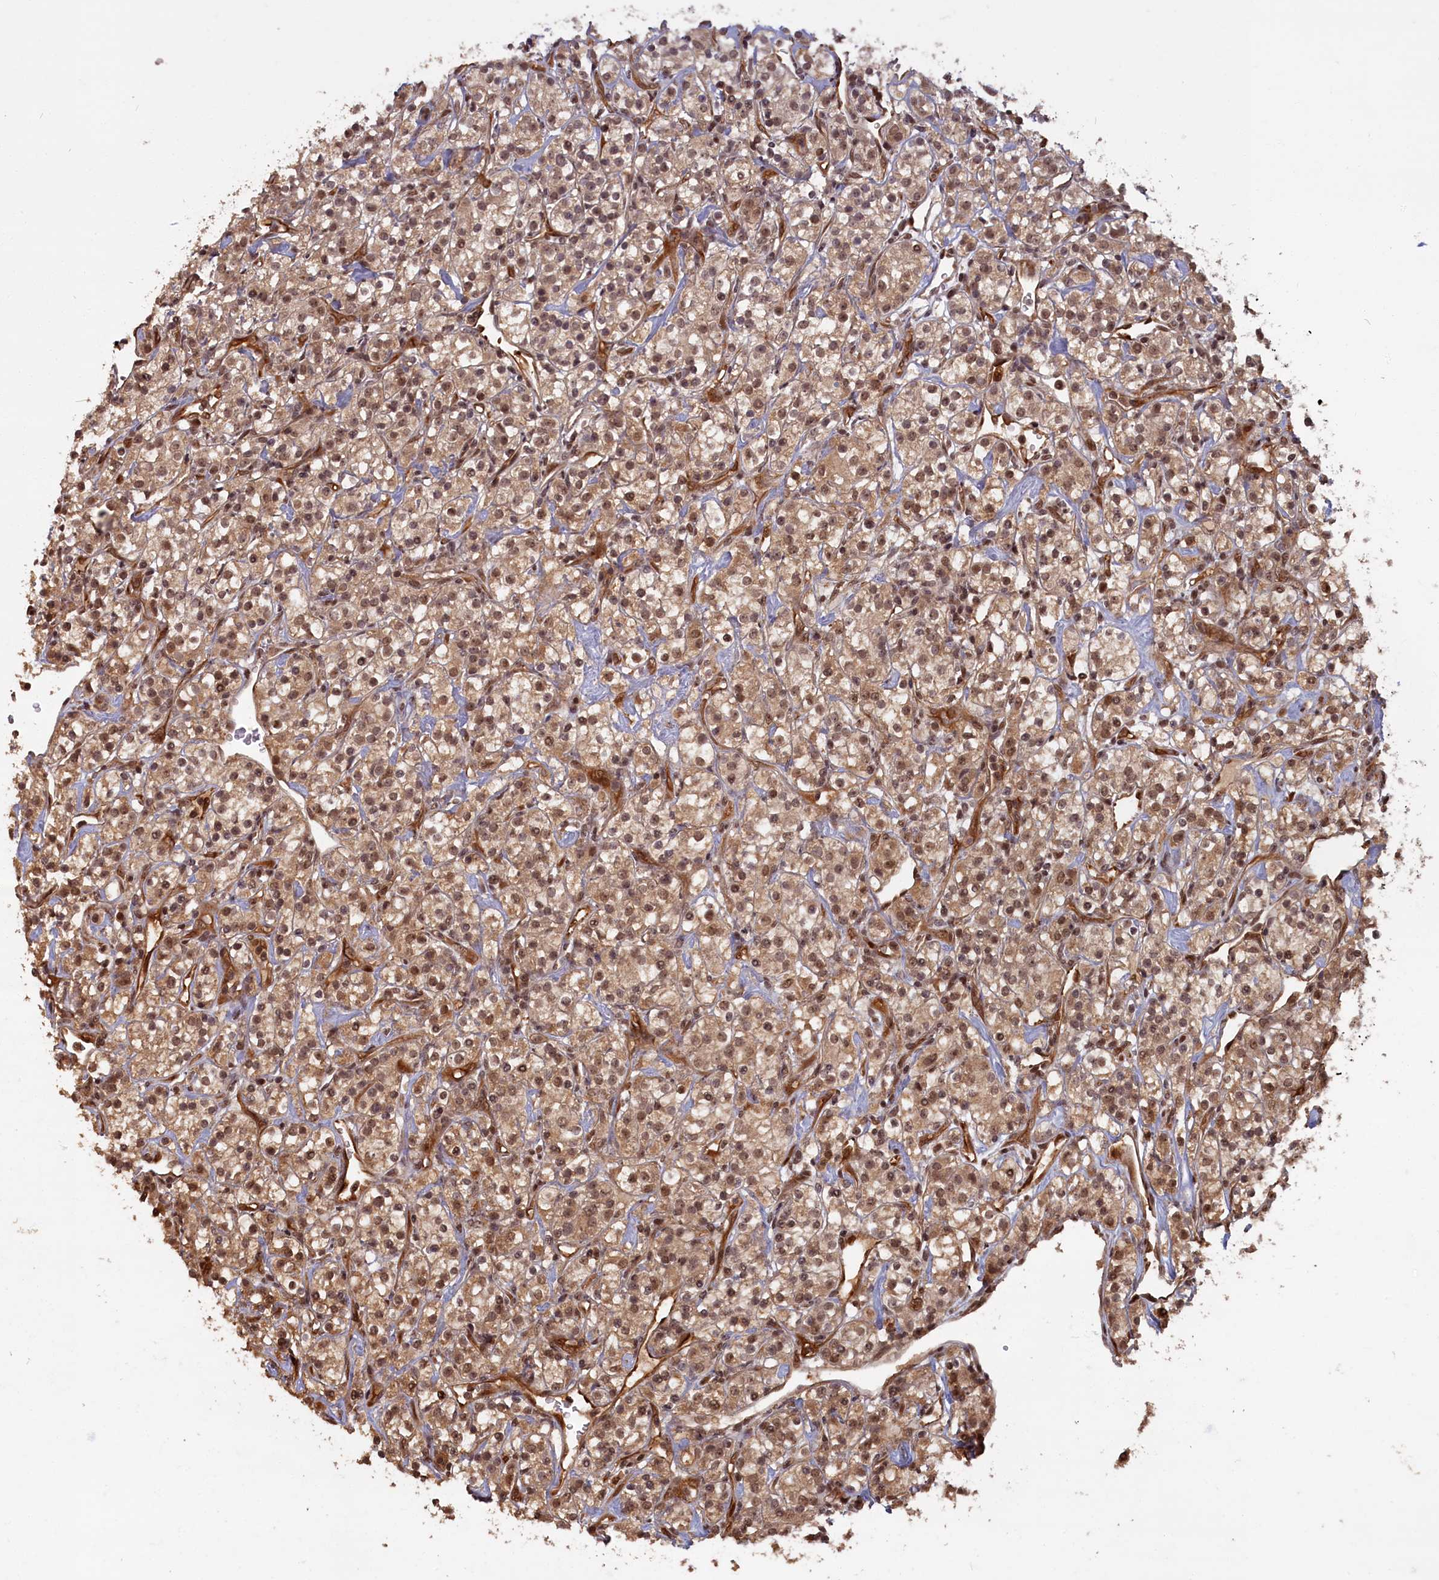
{"staining": {"intensity": "moderate", "quantity": ">75%", "location": "cytoplasmic/membranous,nuclear"}, "tissue": "renal cancer", "cell_type": "Tumor cells", "image_type": "cancer", "snomed": [{"axis": "morphology", "description": "Adenocarcinoma, NOS"}, {"axis": "topography", "description": "Kidney"}], "caption": "Immunohistochemistry (IHC) (DAB (3,3'-diaminobenzidine)) staining of renal adenocarcinoma exhibits moderate cytoplasmic/membranous and nuclear protein staining in about >75% of tumor cells.", "gene": "HIF3A", "patient": {"sex": "male", "age": 77}}